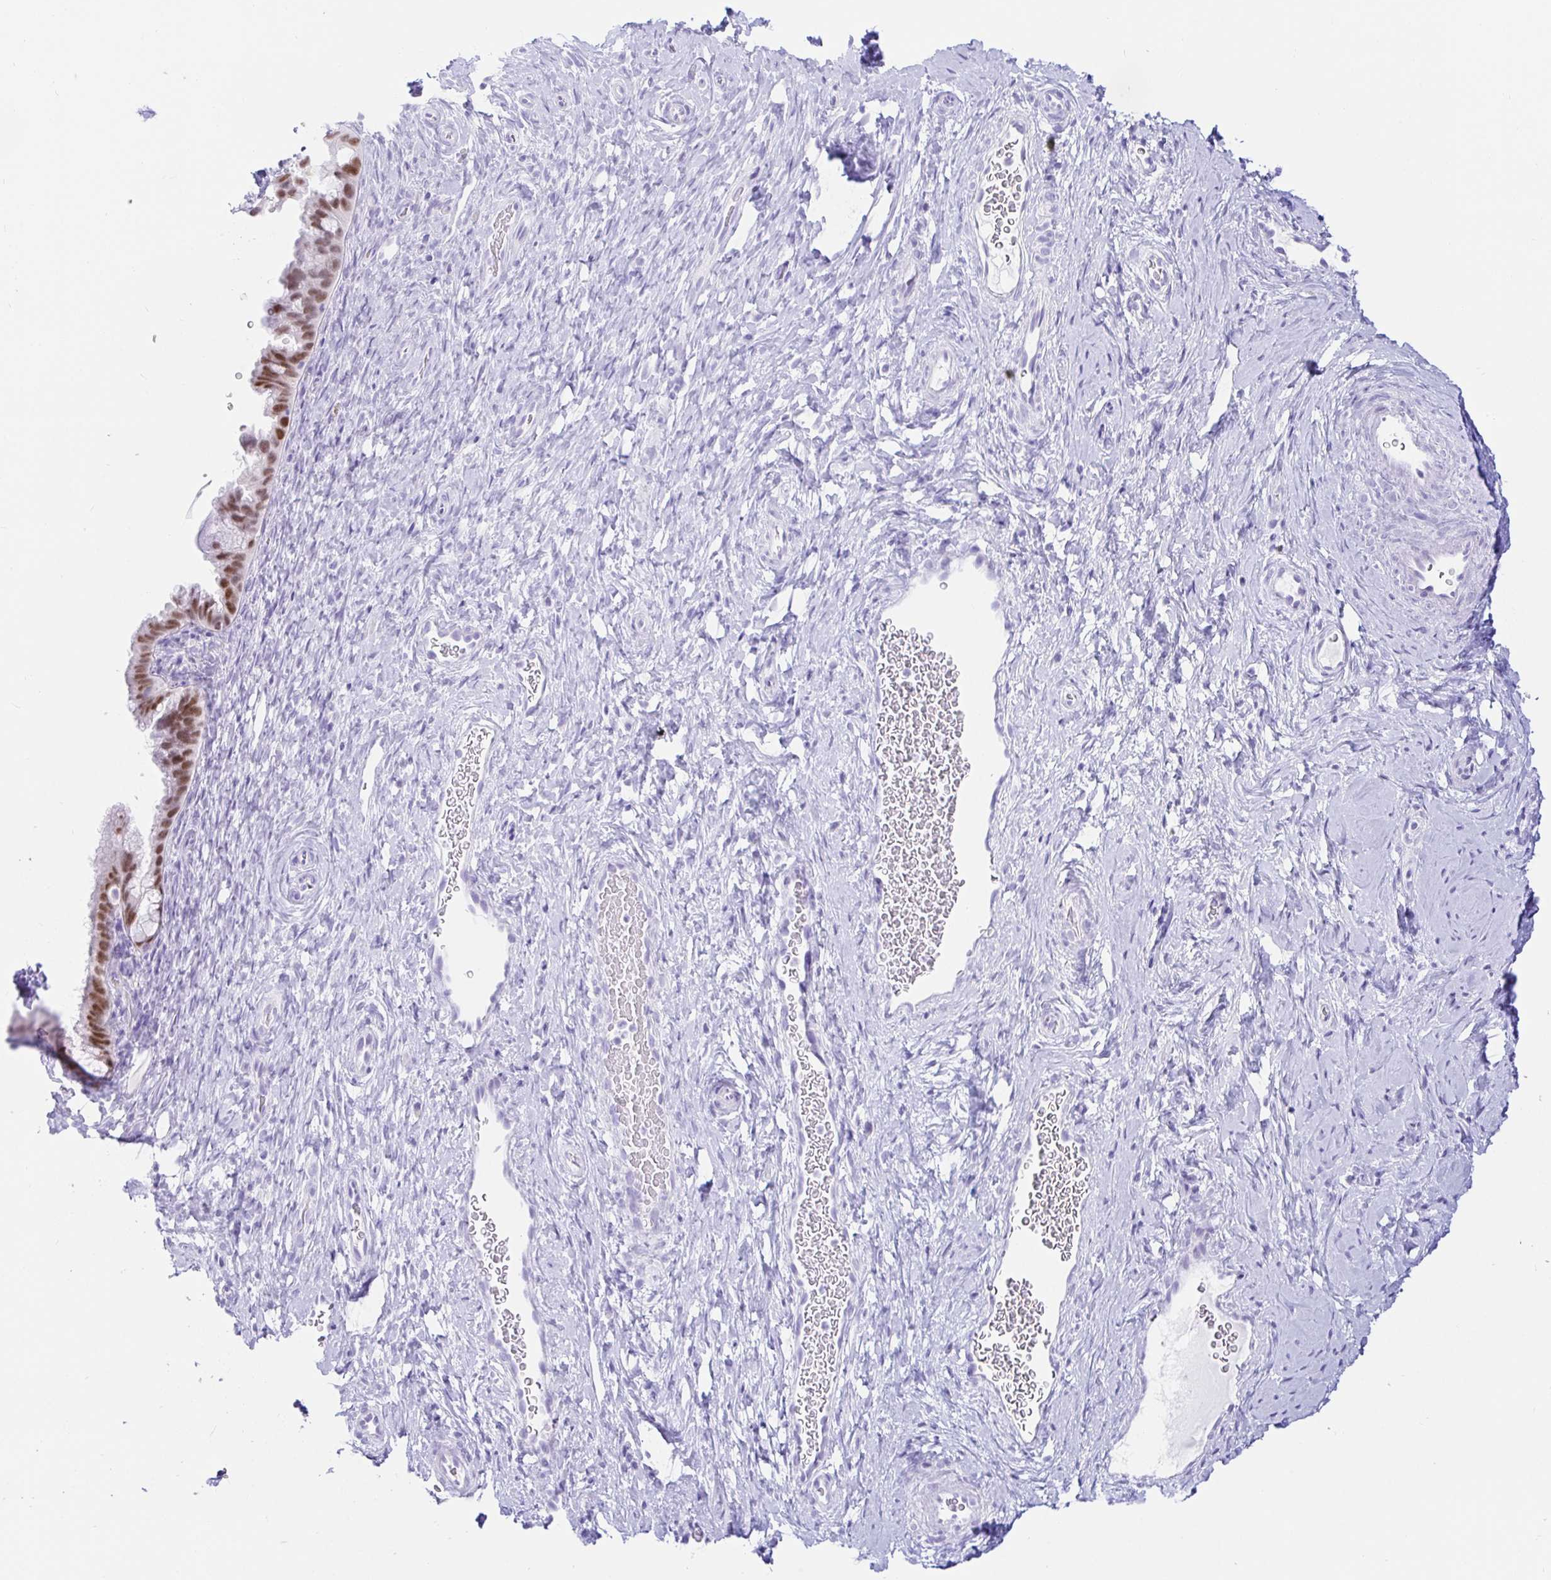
{"staining": {"intensity": "moderate", "quantity": ">75%", "location": "nuclear"}, "tissue": "cervix", "cell_type": "Glandular cells", "image_type": "normal", "snomed": [{"axis": "morphology", "description": "Normal tissue, NOS"}, {"axis": "topography", "description": "Cervix"}], "caption": "Immunohistochemical staining of benign human cervix reveals >75% levels of moderate nuclear protein positivity in approximately >75% of glandular cells. (DAB (3,3'-diaminobenzidine) IHC, brown staining for protein, blue staining for nuclei).", "gene": "PAX8", "patient": {"sex": "female", "age": 34}}